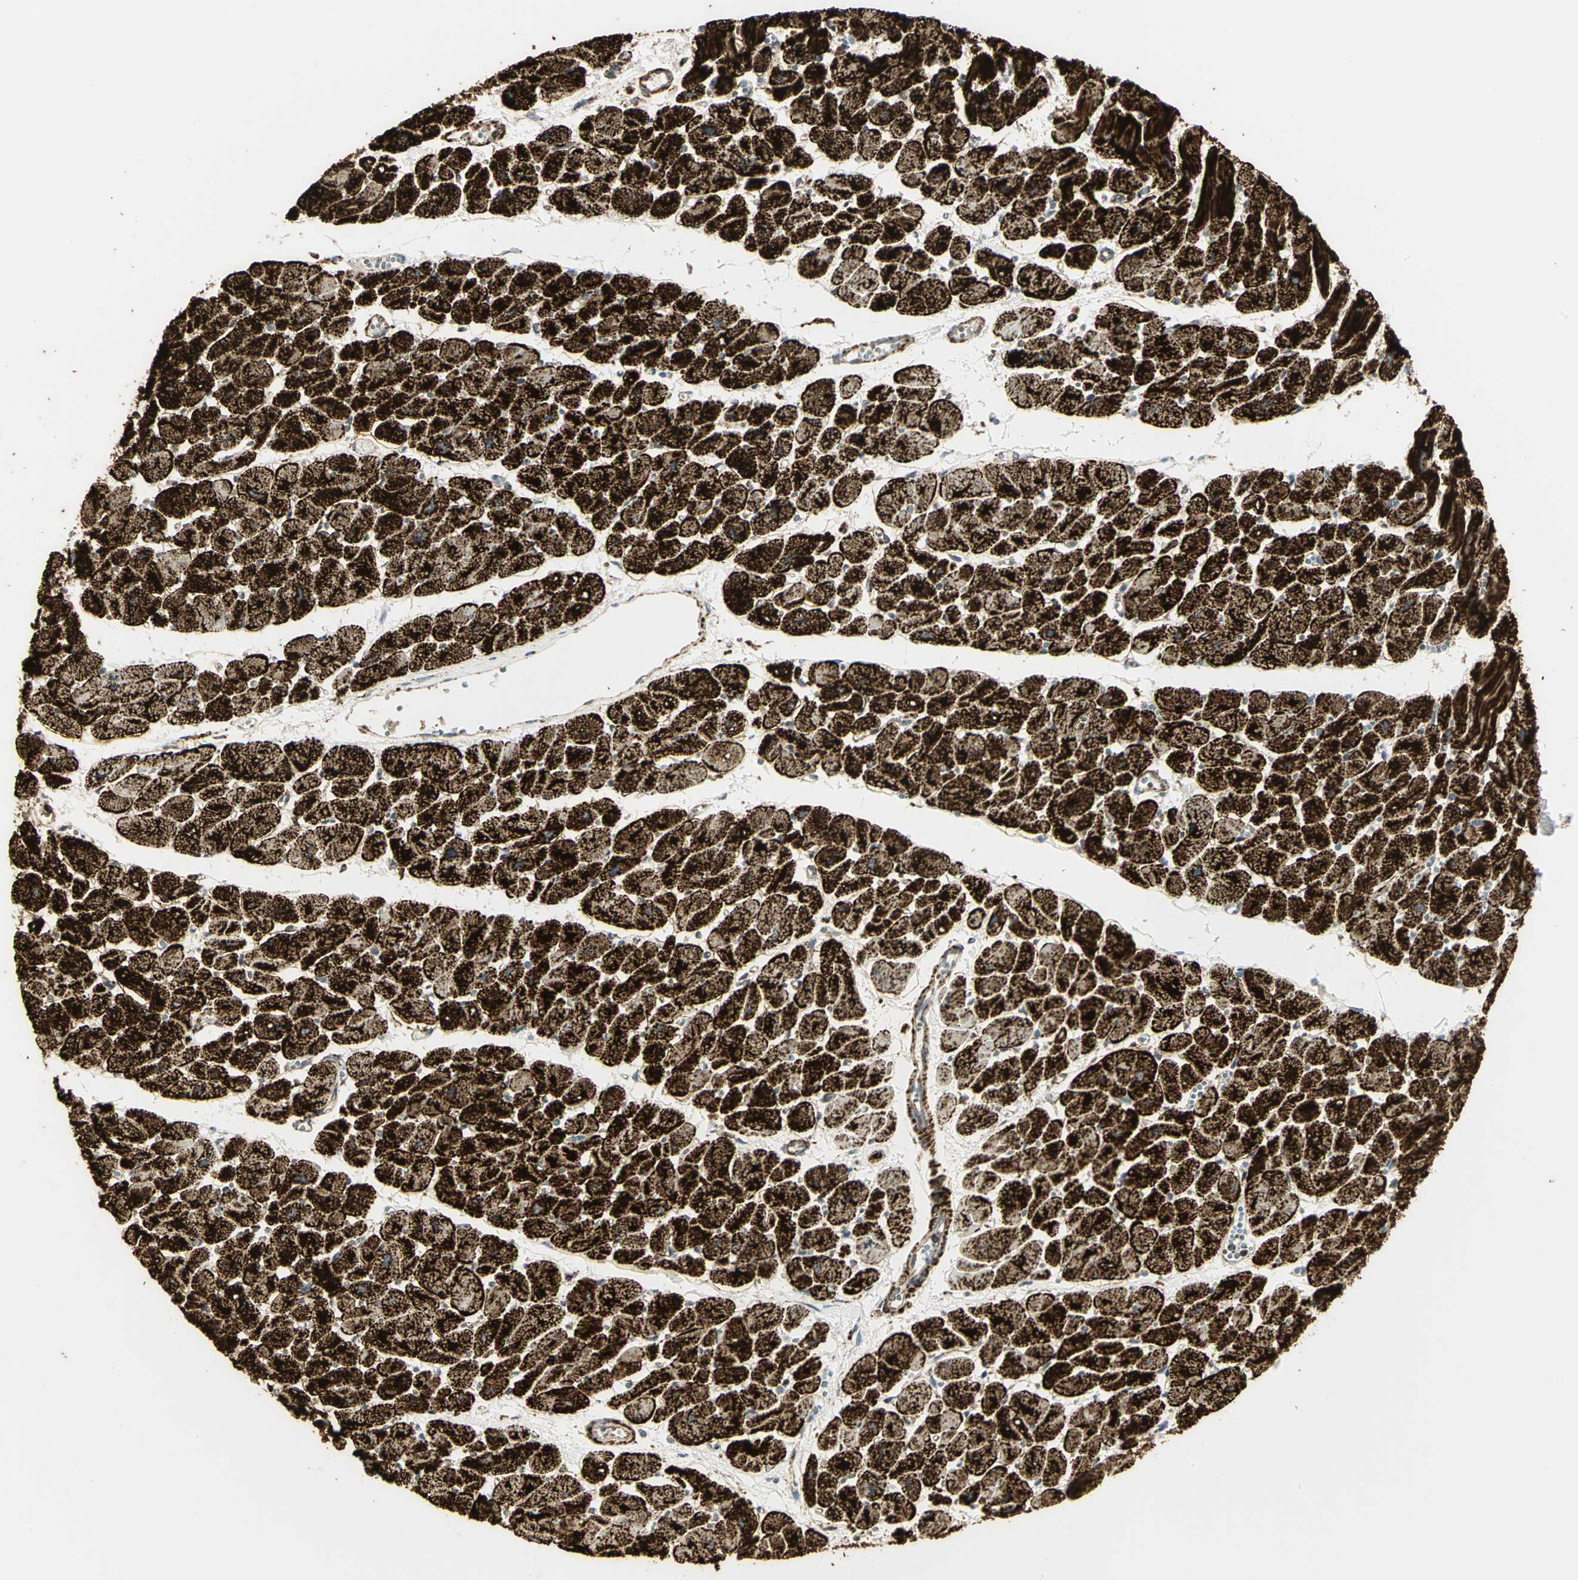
{"staining": {"intensity": "strong", "quantity": ">75%", "location": "cytoplasmic/membranous"}, "tissue": "heart muscle", "cell_type": "Cardiomyocytes", "image_type": "normal", "snomed": [{"axis": "morphology", "description": "Normal tissue, NOS"}, {"axis": "topography", "description": "Heart"}], "caption": "Approximately >75% of cardiomyocytes in benign heart muscle exhibit strong cytoplasmic/membranous protein positivity as visualized by brown immunohistochemical staining.", "gene": "VDAC1", "patient": {"sex": "female", "age": 54}}